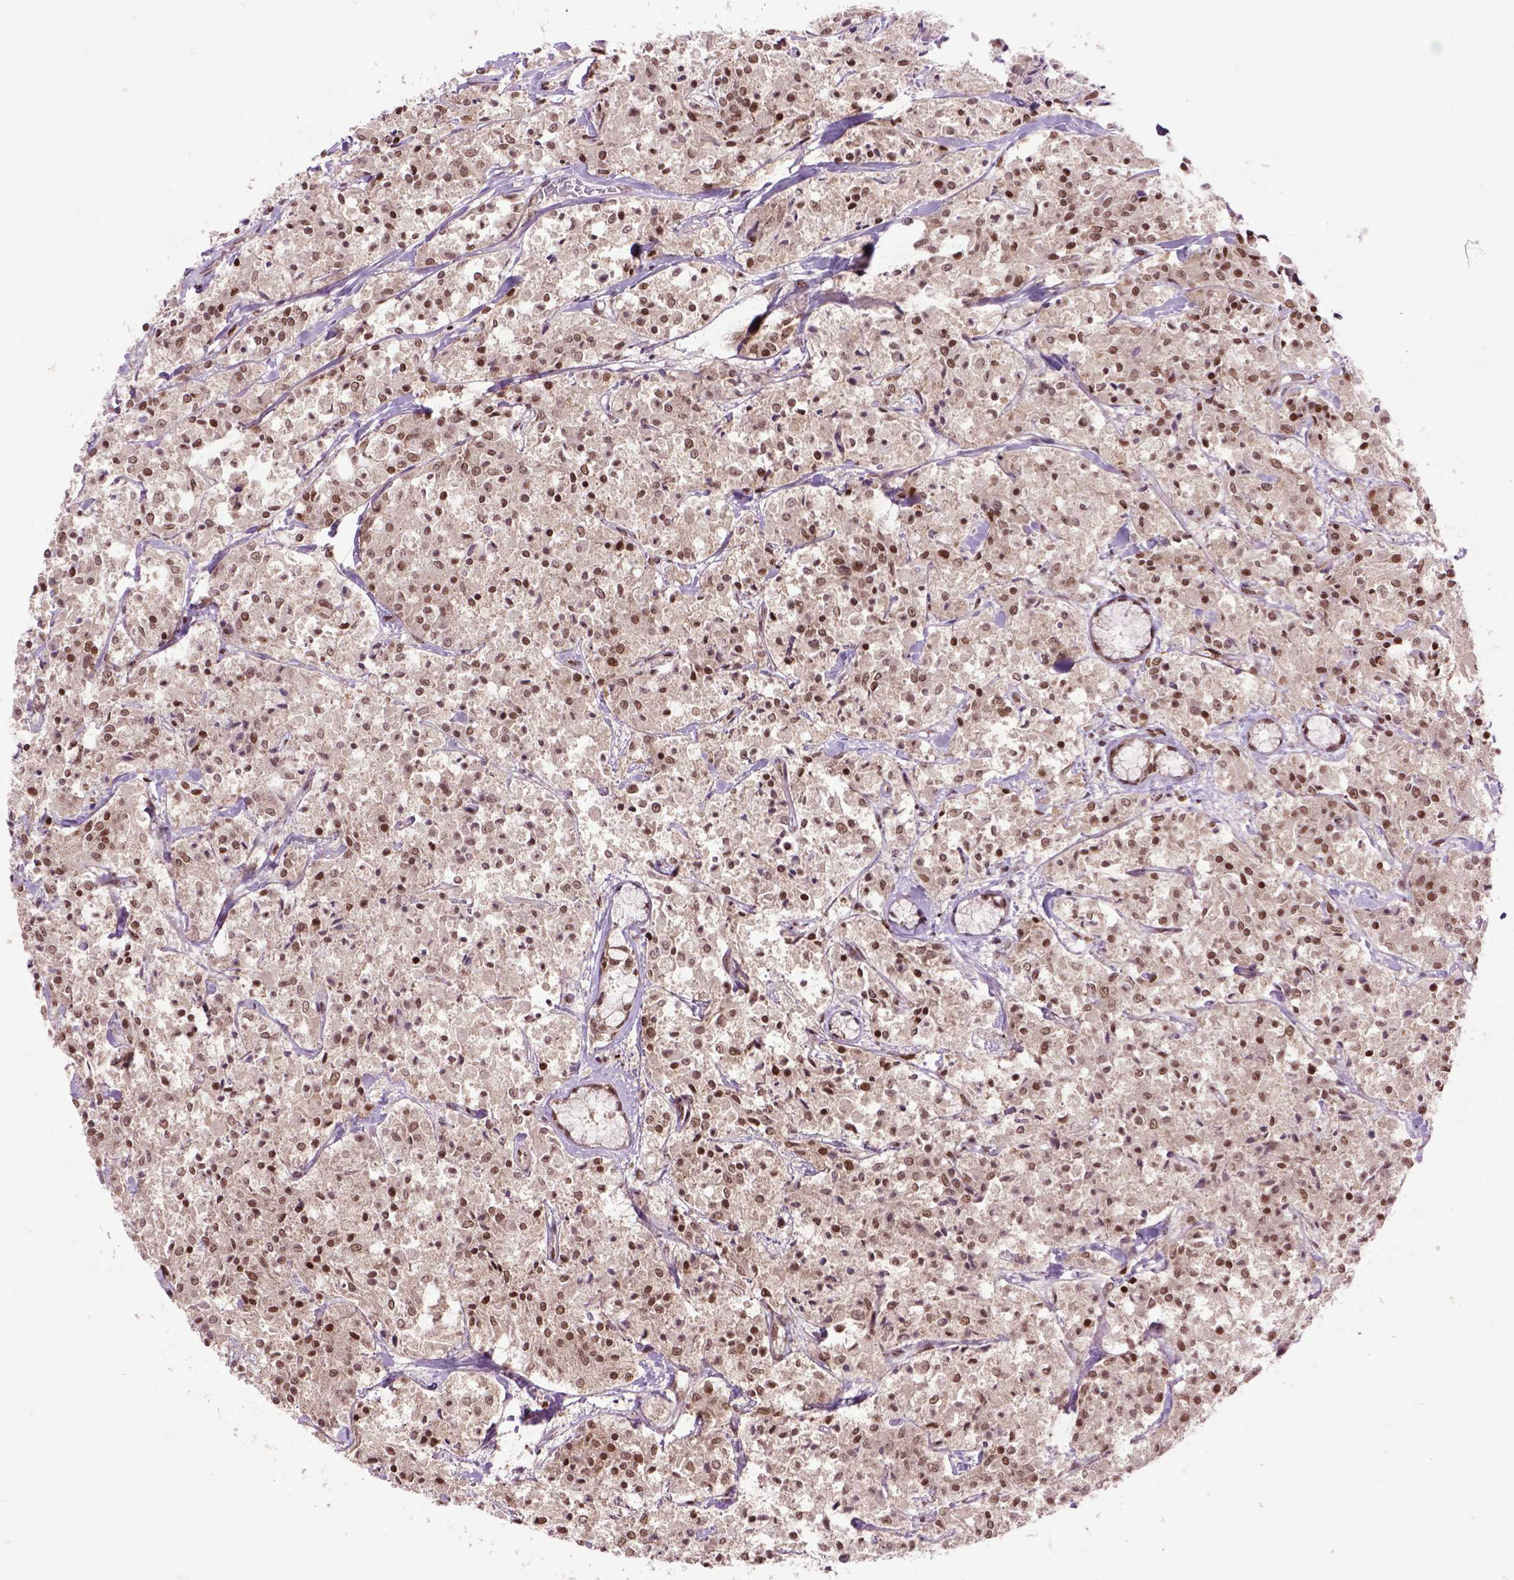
{"staining": {"intensity": "strong", "quantity": ">75%", "location": "nuclear"}, "tissue": "carcinoid", "cell_type": "Tumor cells", "image_type": "cancer", "snomed": [{"axis": "morphology", "description": "Carcinoid, malignant, NOS"}, {"axis": "topography", "description": "Lung"}], "caption": "This photomicrograph reveals immunohistochemistry staining of human carcinoid (malignant), with high strong nuclear positivity in approximately >75% of tumor cells.", "gene": "CELF1", "patient": {"sex": "male", "age": 71}}